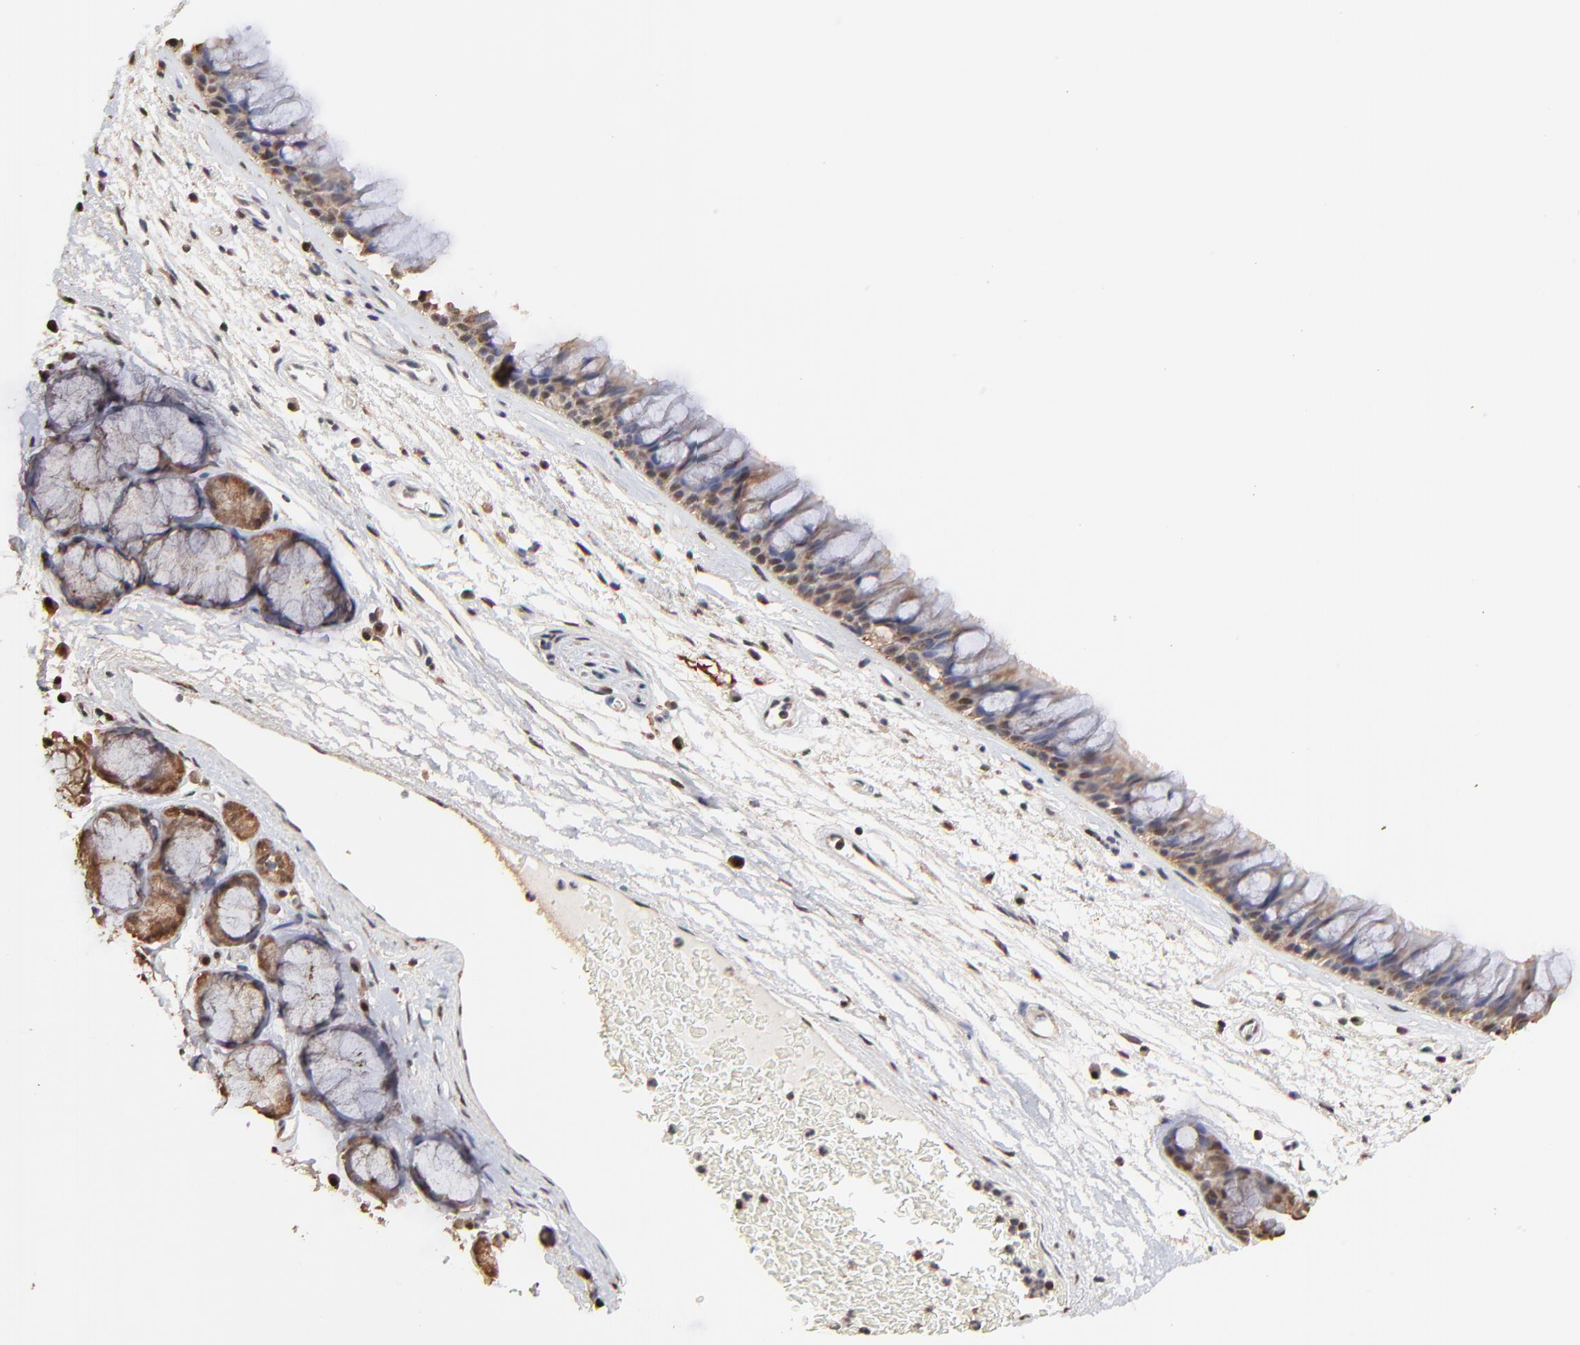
{"staining": {"intensity": "weak", "quantity": "<25%", "location": "cytoplasmic/membranous,nuclear"}, "tissue": "bronchus", "cell_type": "Respiratory epithelial cells", "image_type": "normal", "snomed": [{"axis": "morphology", "description": "Normal tissue, NOS"}, {"axis": "morphology", "description": "Adenocarcinoma, NOS"}, {"axis": "topography", "description": "Bronchus"}, {"axis": "topography", "description": "Lung"}], "caption": "A micrograph of human bronchus is negative for staining in respiratory epithelial cells.", "gene": "BIRC5", "patient": {"sex": "female", "age": 54}}